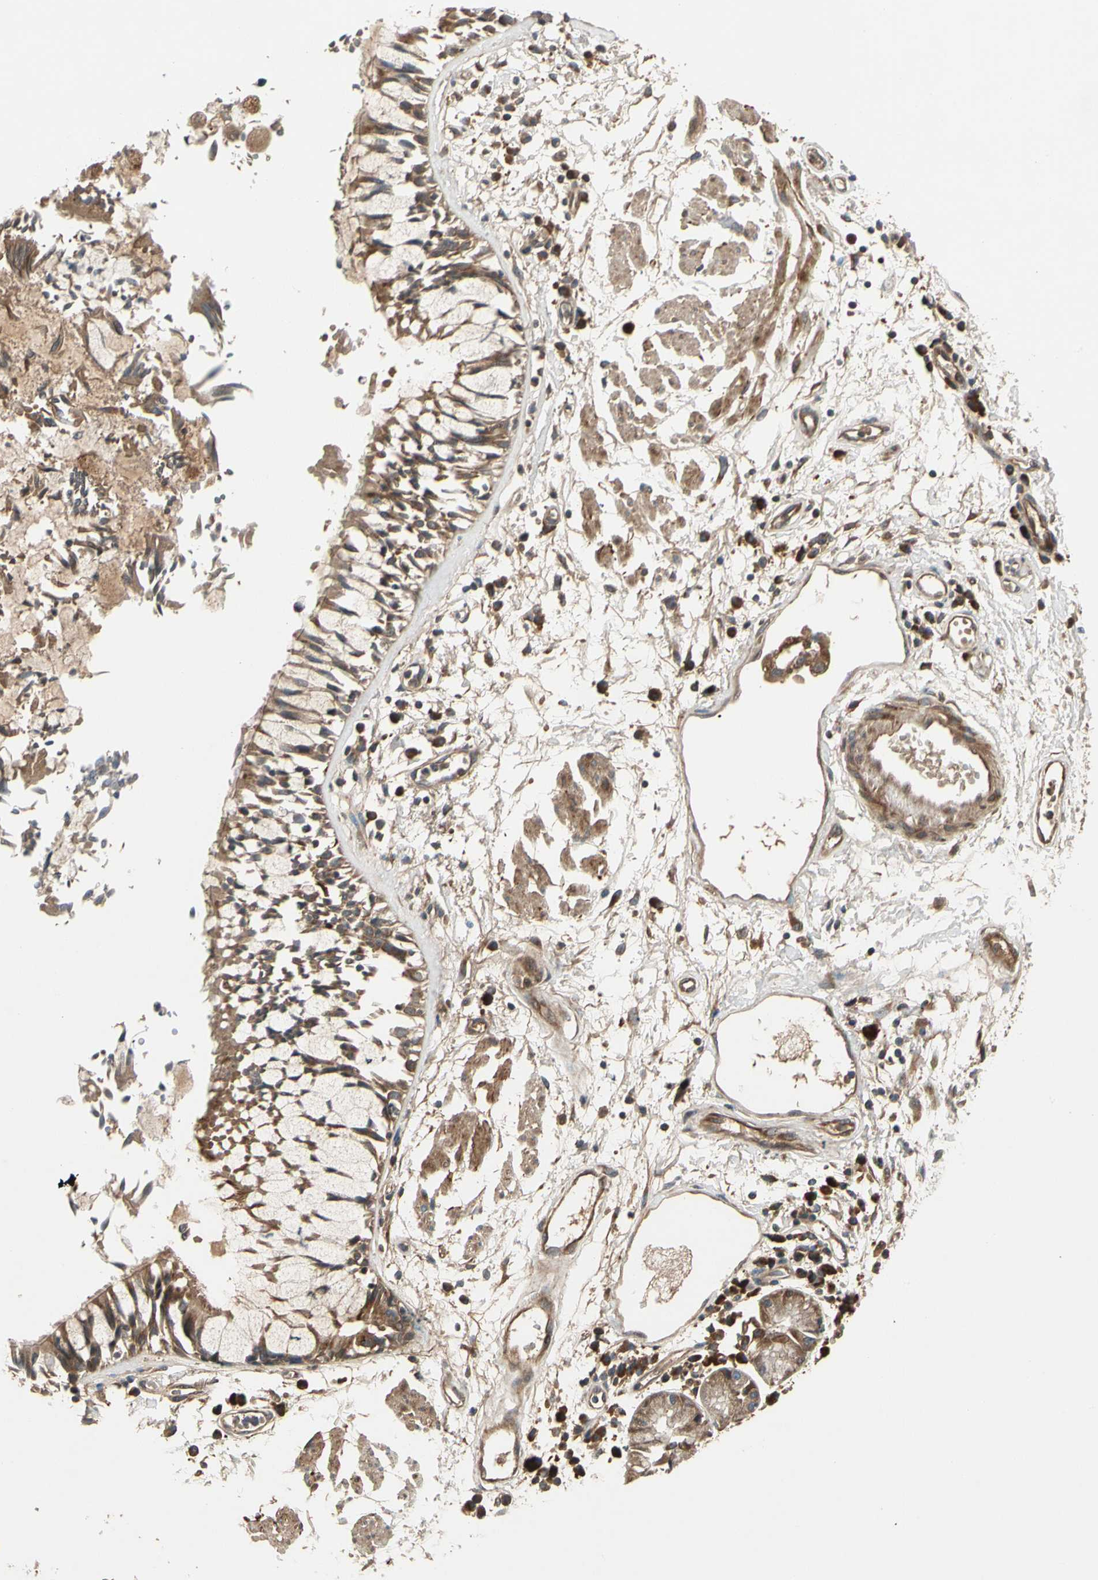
{"staining": {"intensity": "moderate", "quantity": ">75%", "location": "cytoplasmic/membranous"}, "tissue": "adipose tissue", "cell_type": "Adipocytes", "image_type": "normal", "snomed": [{"axis": "morphology", "description": "Normal tissue, NOS"}, {"axis": "morphology", "description": "Adenocarcinoma, NOS"}, {"axis": "topography", "description": "Cartilage tissue"}, {"axis": "topography", "description": "Bronchus"}, {"axis": "topography", "description": "Lung"}], "caption": "Protein staining of benign adipose tissue demonstrates moderate cytoplasmic/membranous positivity in about >75% of adipocytes. The staining was performed using DAB, with brown indicating positive protein expression. Nuclei are stained blue with hematoxylin.", "gene": "ACVR1C", "patient": {"sex": "female", "age": 67}}